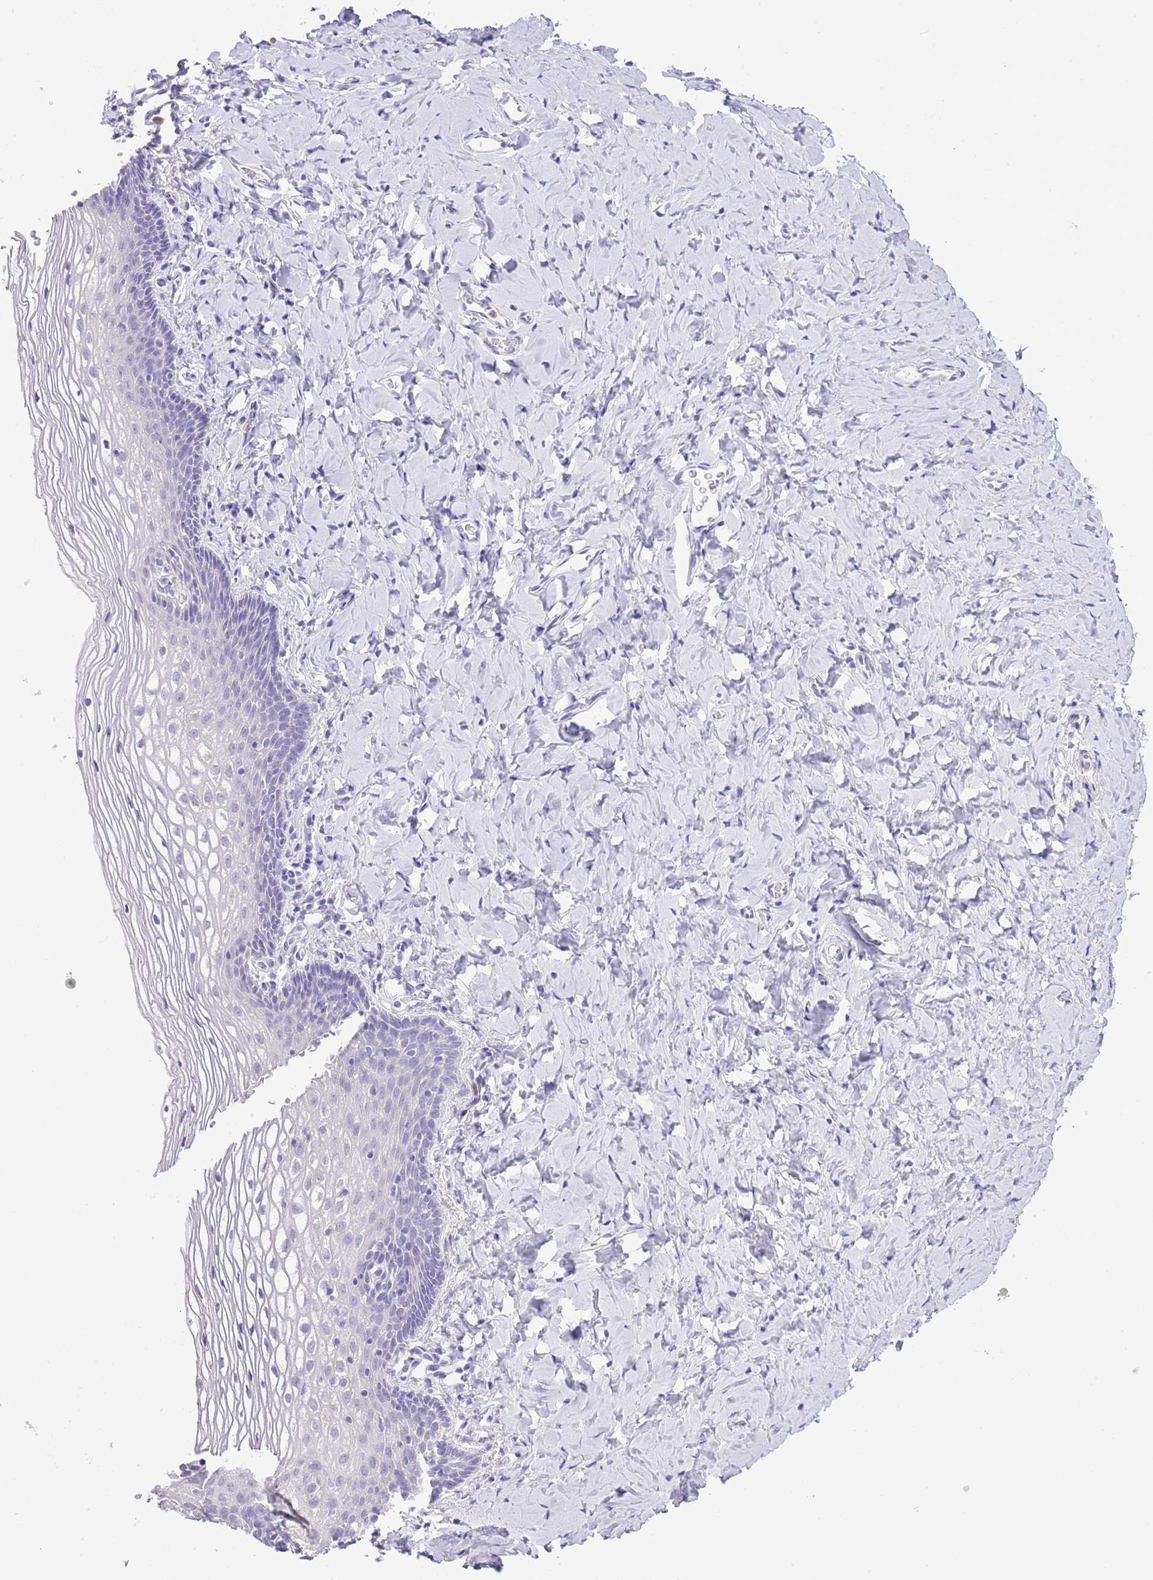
{"staining": {"intensity": "negative", "quantity": "none", "location": "none"}, "tissue": "vagina", "cell_type": "Squamous epithelial cells", "image_type": "normal", "snomed": [{"axis": "morphology", "description": "Normal tissue, NOS"}, {"axis": "topography", "description": "Vagina"}], "caption": "This is an immunohistochemistry photomicrograph of benign human vagina. There is no staining in squamous epithelial cells.", "gene": "OR2Z1", "patient": {"sex": "female", "age": 60}}